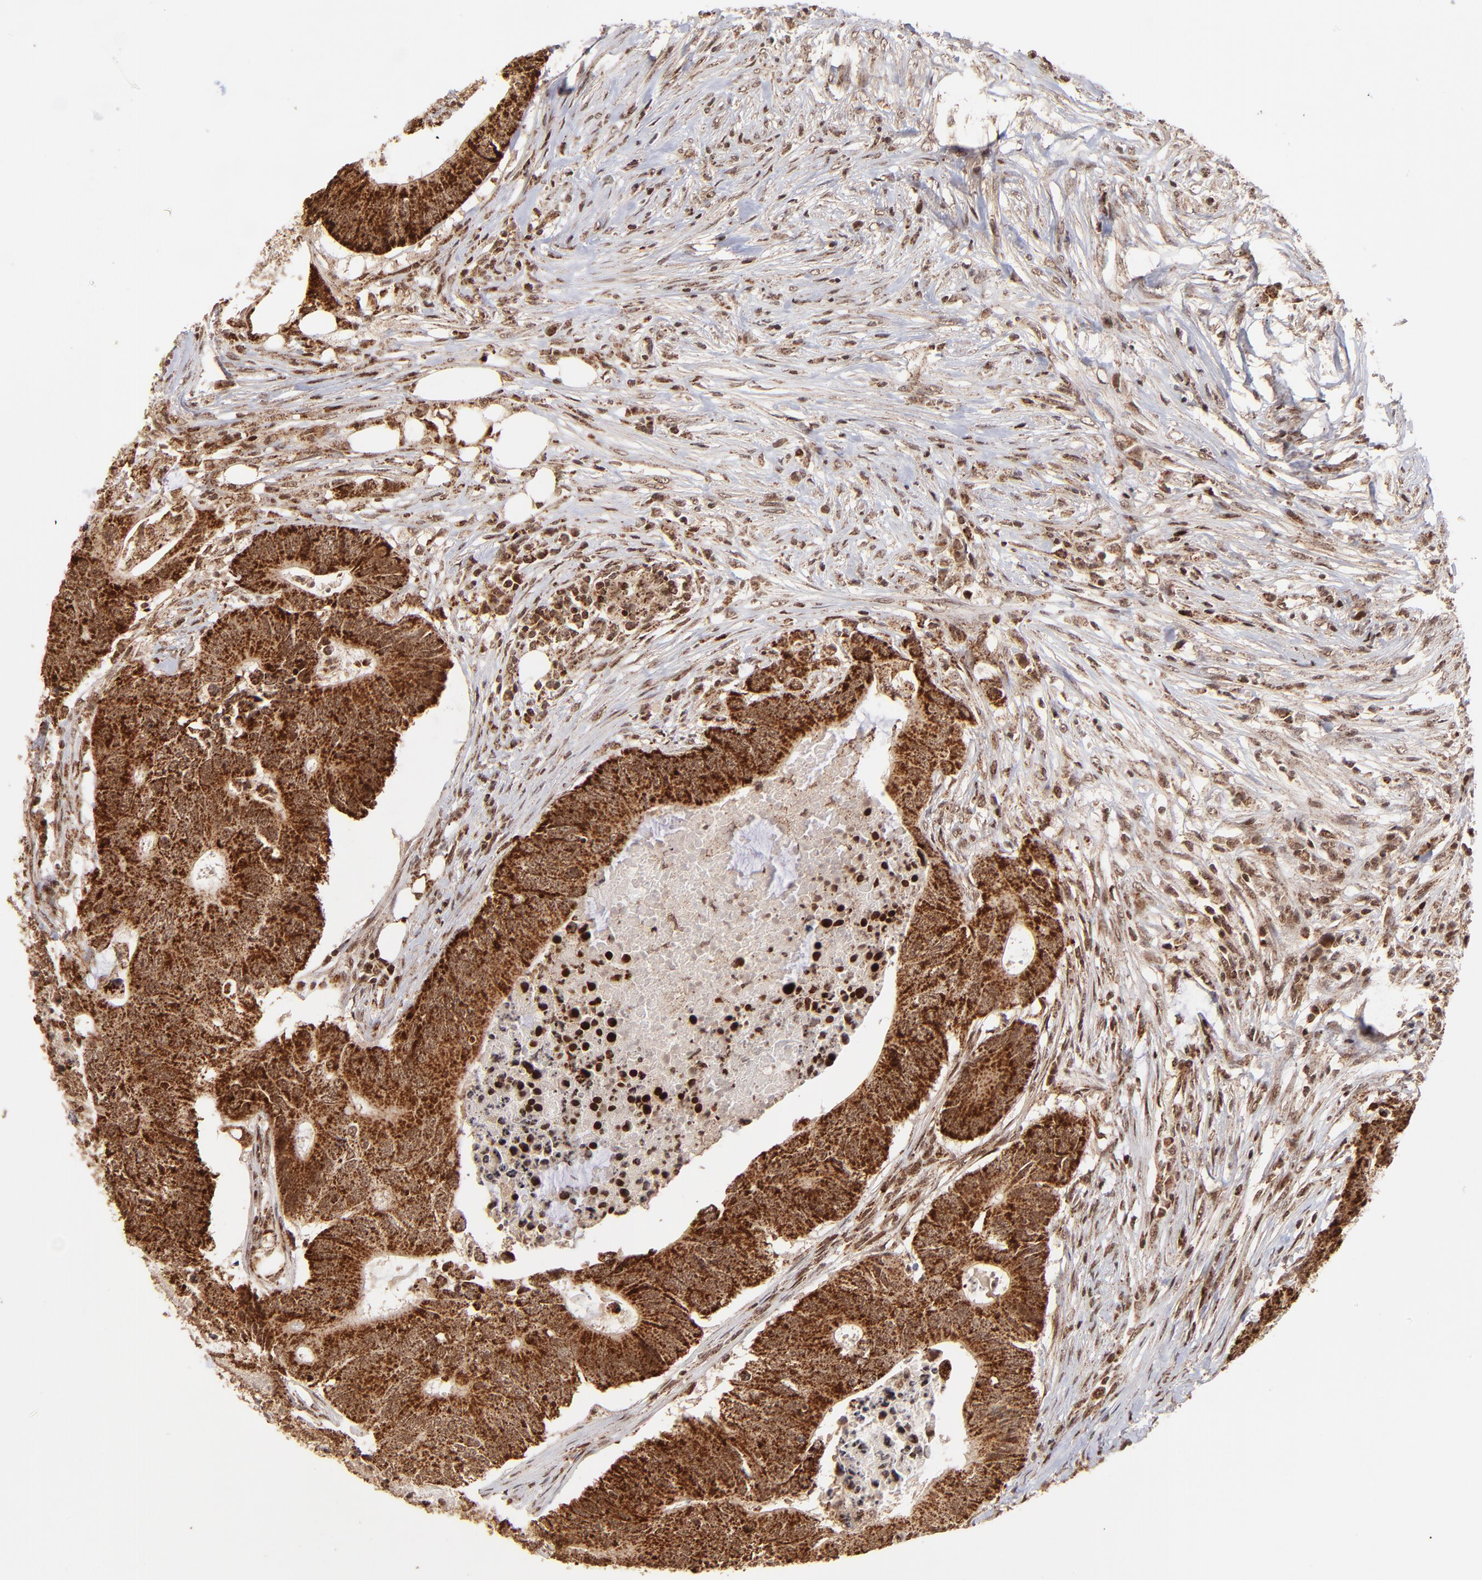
{"staining": {"intensity": "strong", "quantity": ">75%", "location": "cytoplasmic/membranous"}, "tissue": "colorectal cancer", "cell_type": "Tumor cells", "image_type": "cancer", "snomed": [{"axis": "morphology", "description": "Adenocarcinoma, NOS"}, {"axis": "topography", "description": "Colon"}], "caption": "Strong cytoplasmic/membranous expression is seen in about >75% of tumor cells in adenocarcinoma (colorectal).", "gene": "MED15", "patient": {"sex": "male", "age": 71}}